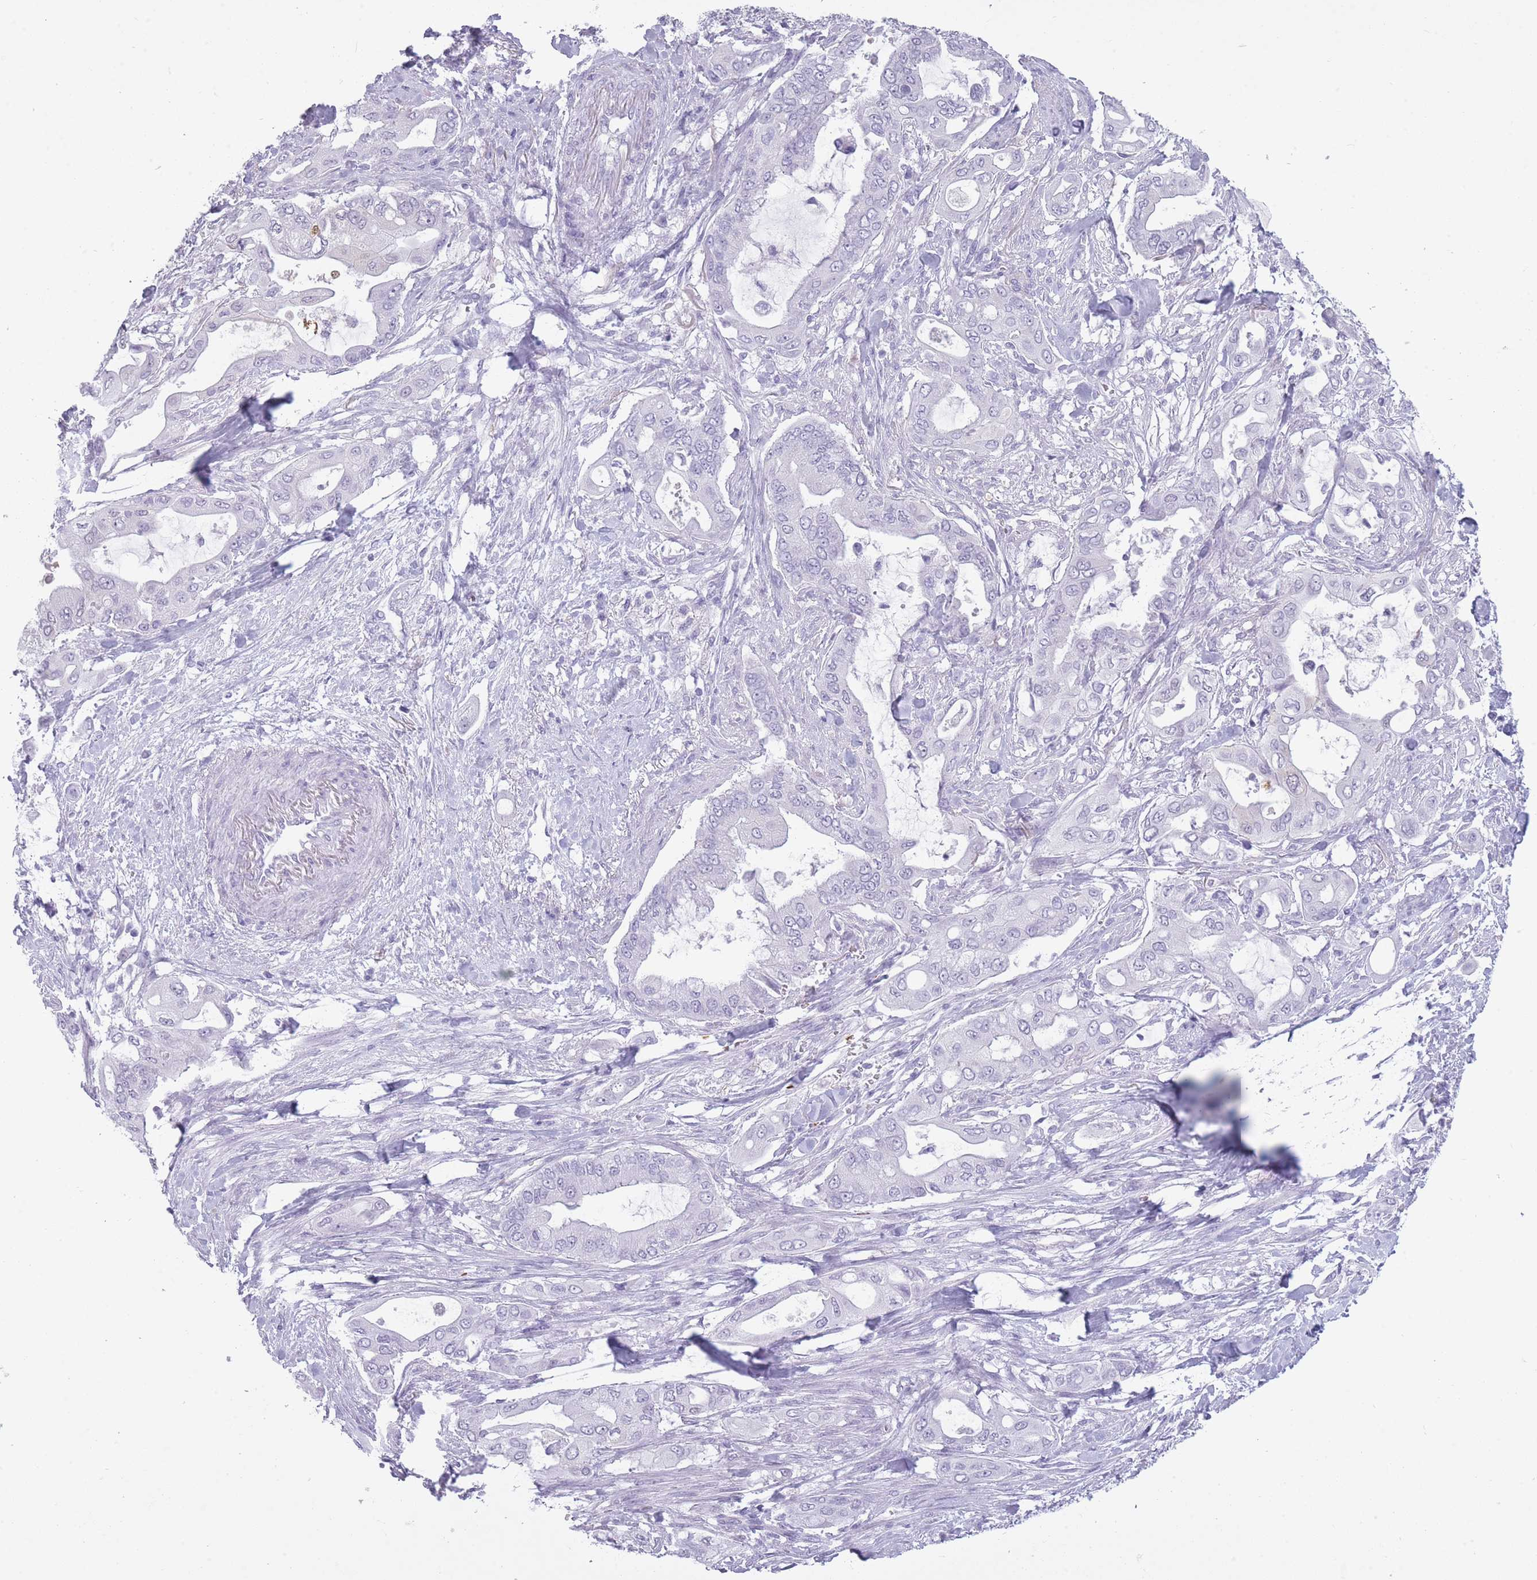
{"staining": {"intensity": "negative", "quantity": "none", "location": "none"}, "tissue": "pancreatic cancer", "cell_type": "Tumor cells", "image_type": "cancer", "snomed": [{"axis": "morphology", "description": "Adenocarcinoma, NOS"}, {"axis": "topography", "description": "Pancreas"}], "caption": "The immunohistochemistry micrograph has no significant expression in tumor cells of pancreatic cancer (adenocarcinoma) tissue.", "gene": "OR7C1", "patient": {"sex": "male", "age": 57}}